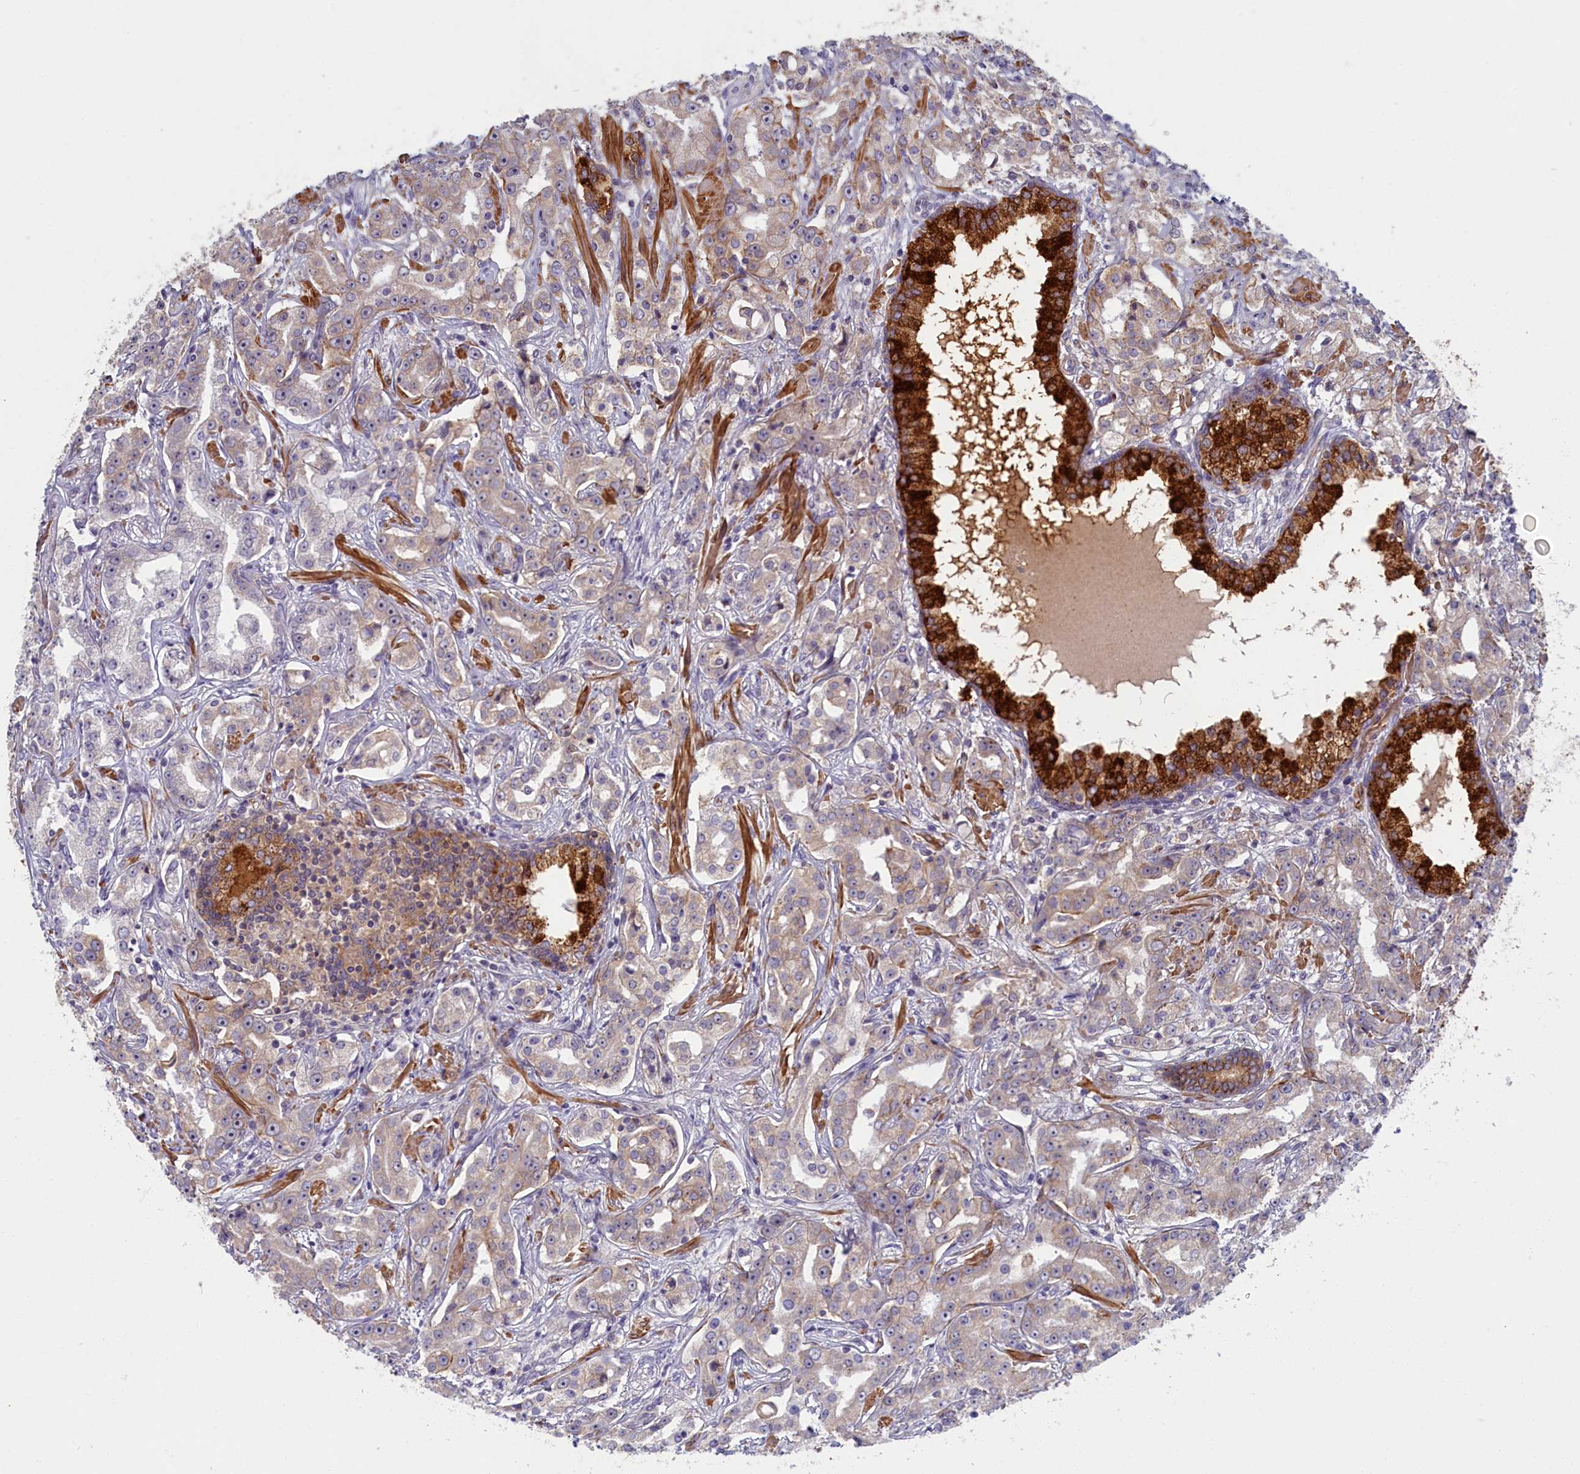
{"staining": {"intensity": "moderate", "quantity": "25%-75%", "location": "cytoplasmic/membranous"}, "tissue": "prostate cancer", "cell_type": "Tumor cells", "image_type": "cancer", "snomed": [{"axis": "morphology", "description": "Adenocarcinoma, High grade"}, {"axis": "topography", "description": "Prostate"}], "caption": "Immunohistochemical staining of prostate cancer reveals moderate cytoplasmic/membranous protein positivity in about 25%-75% of tumor cells. (Brightfield microscopy of DAB IHC at high magnification).", "gene": "TRPM4", "patient": {"sex": "male", "age": 63}}